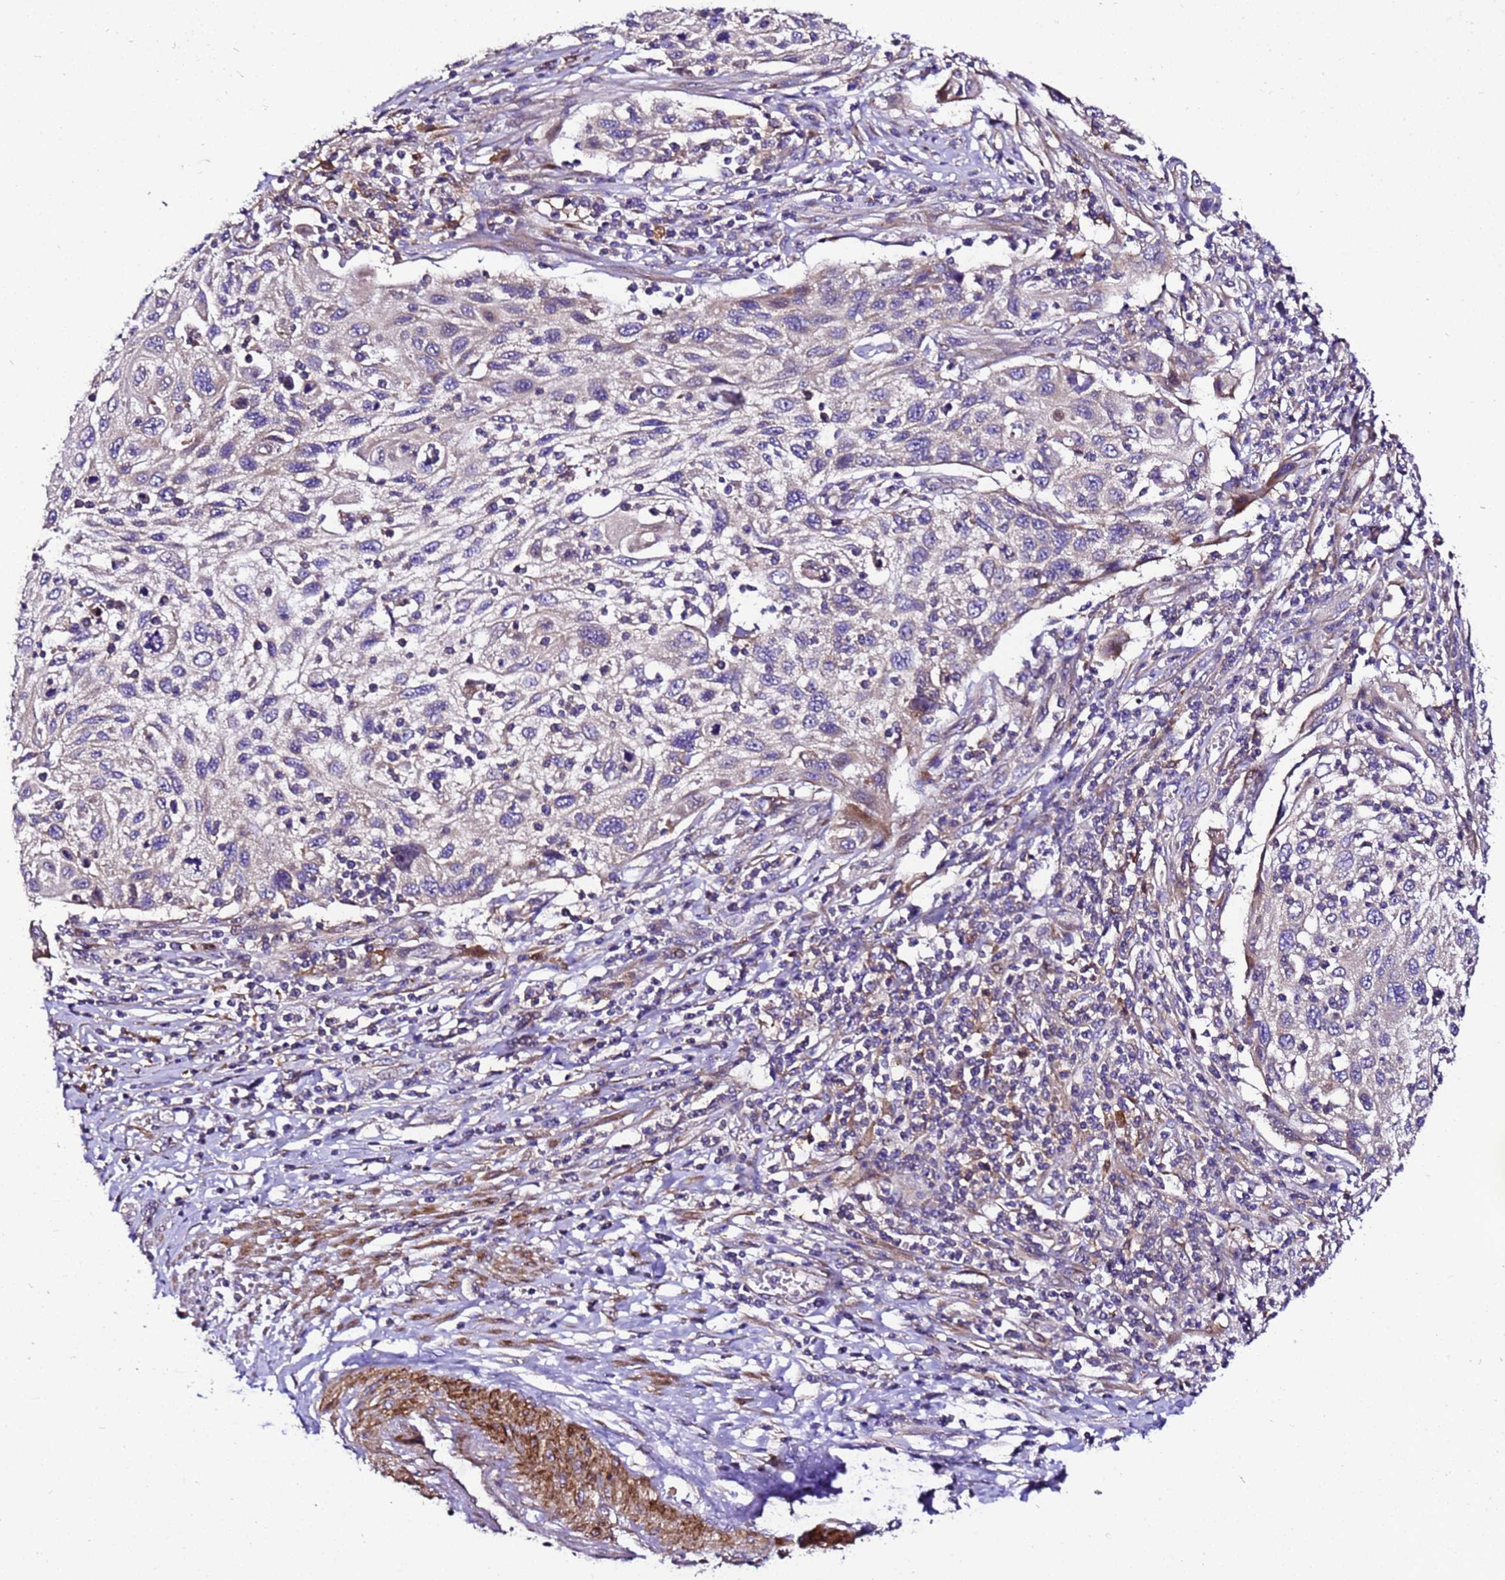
{"staining": {"intensity": "weak", "quantity": "<25%", "location": "cytoplasmic/membranous"}, "tissue": "cervical cancer", "cell_type": "Tumor cells", "image_type": "cancer", "snomed": [{"axis": "morphology", "description": "Squamous cell carcinoma, NOS"}, {"axis": "topography", "description": "Cervix"}], "caption": "This photomicrograph is of cervical squamous cell carcinoma stained with immunohistochemistry (IHC) to label a protein in brown with the nuclei are counter-stained blue. There is no positivity in tumor cells.", "gene": "ZNF417", "patient": {"sex": "female", "age": 70}}